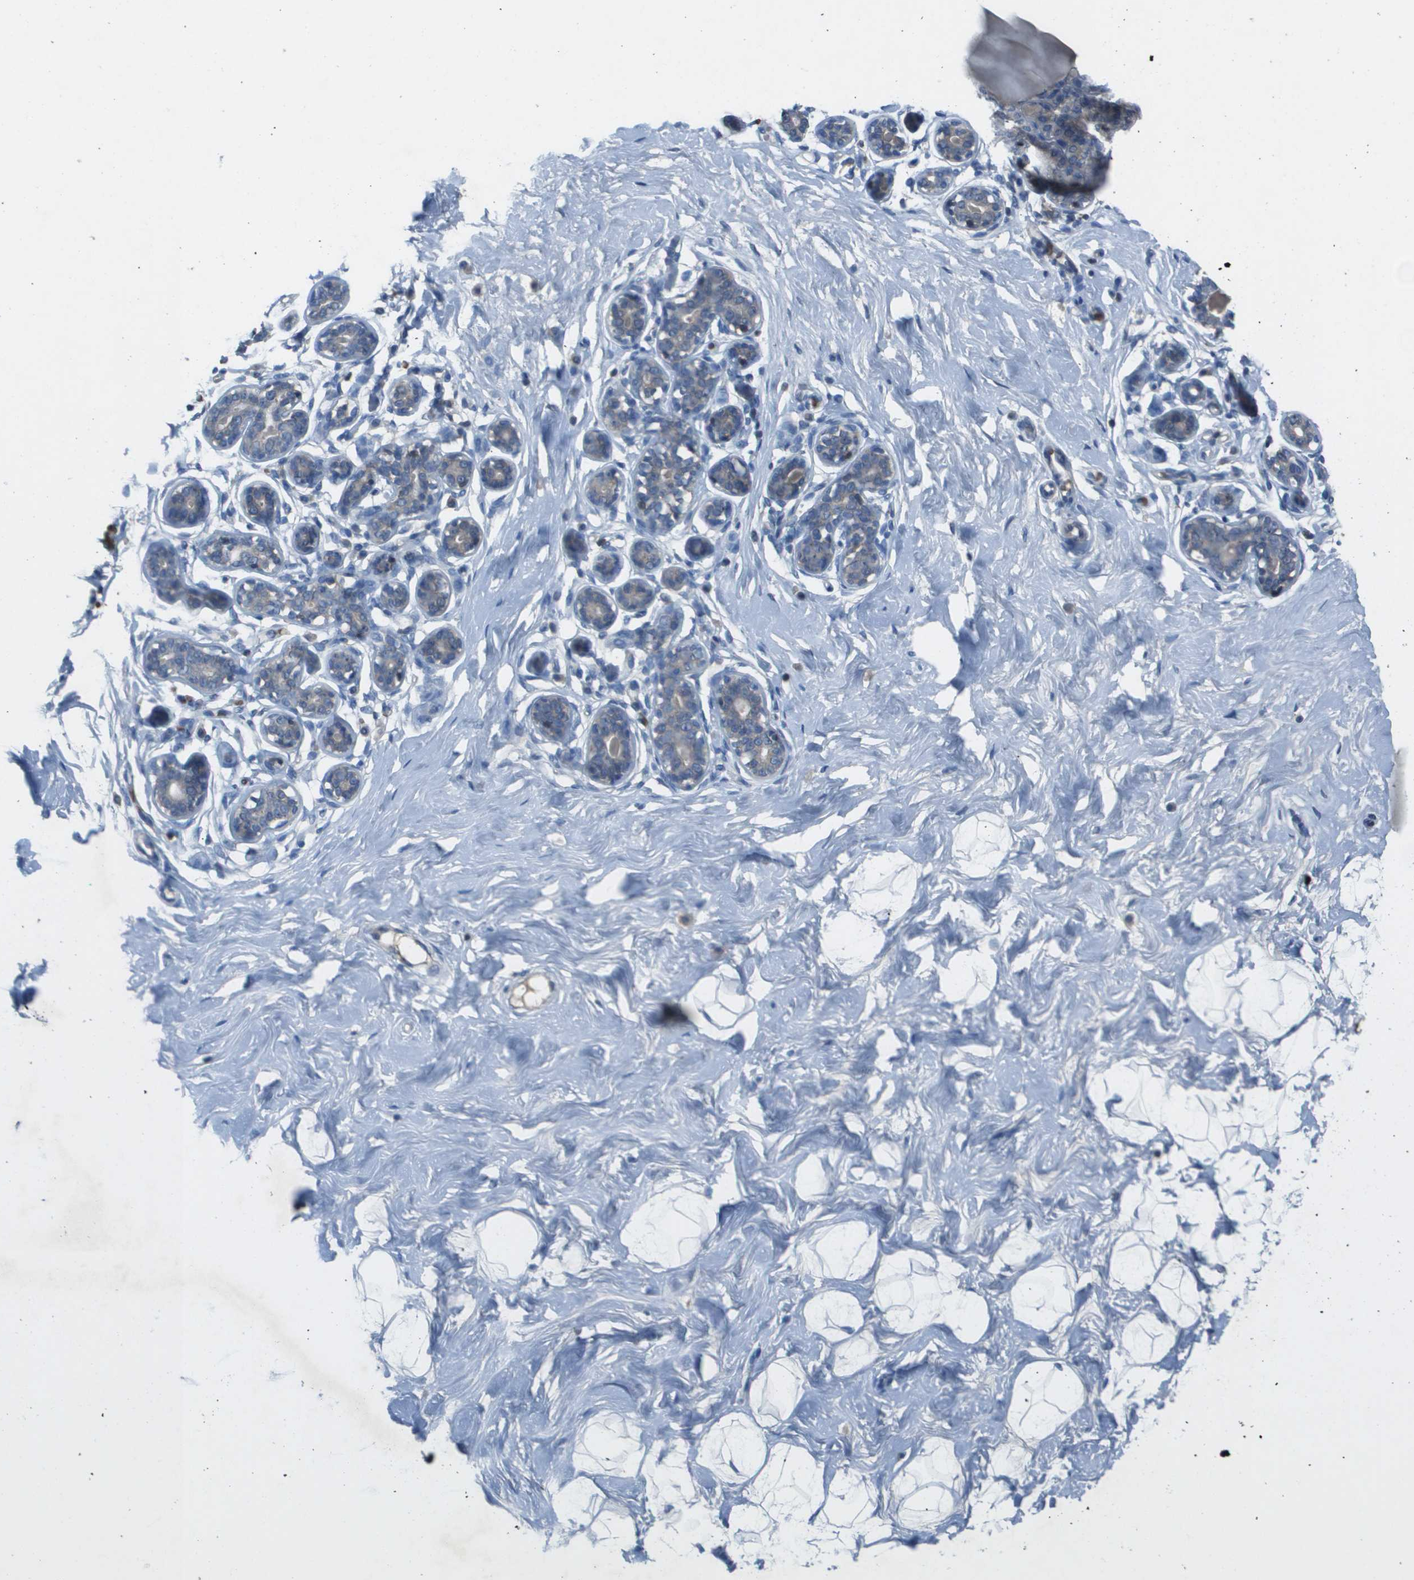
{"staining": {"intensity": "negative", "quantity": "none", "location": "none"}, "tissue": "breast", "cell_type": "Adipocytes", "image_type": "normal", "snomed": [{"axis": "morphology", "description": "Normal tissue, NOS"}, {"axis": "topography", "description": "Breast"}], "caption": "This is an immunohistochemistry micrograph of benign breast. There is no expression in adipocytes.", "gene": "CAMK4", "patient": {"sex": "female", "age": 23}}